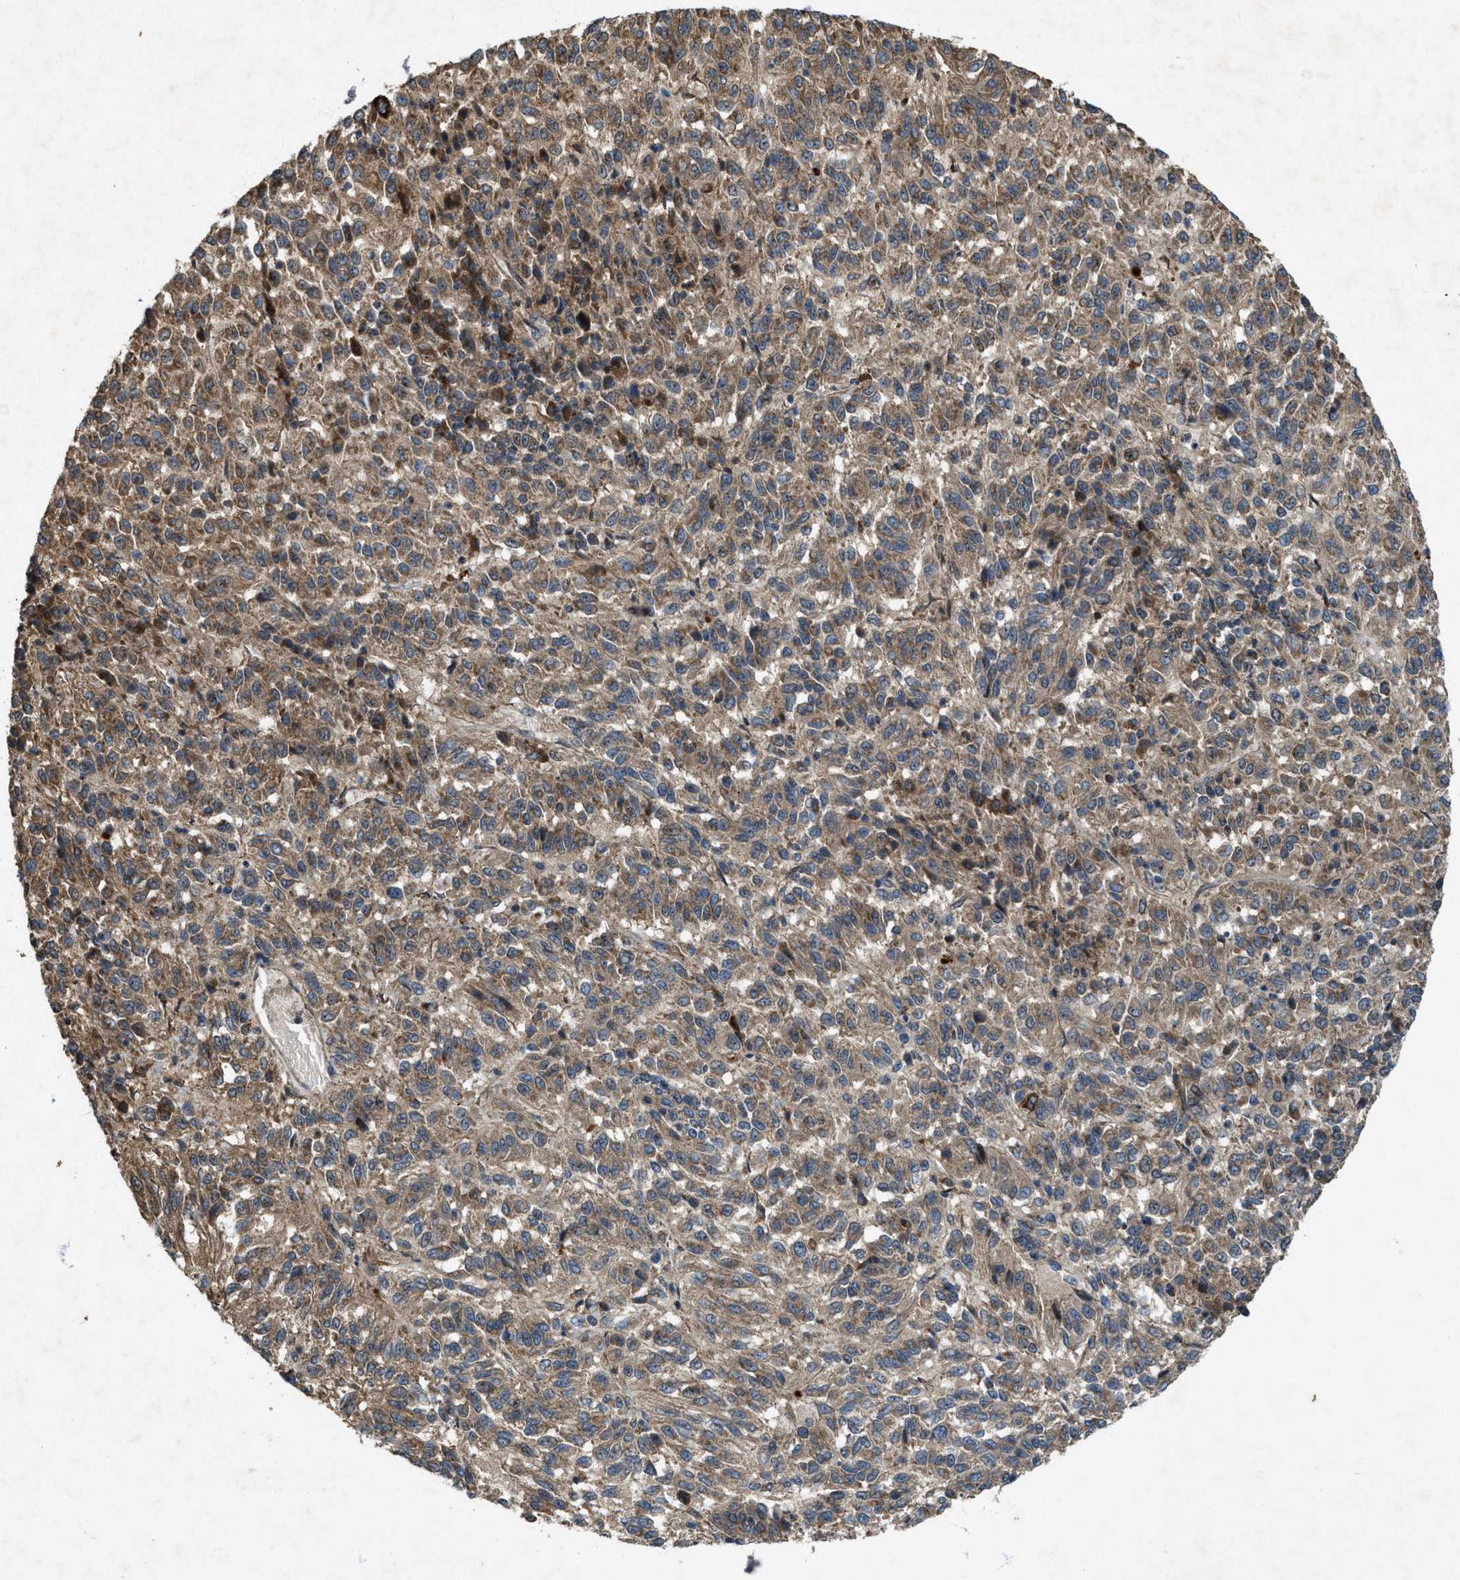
{"staining": {"intensity": "moderate", "quantity": ">75%", "location": "cytoplasmic/membranous"}, "tissue": "melanoma", "cell_type": "Tumor cells", "image_type": "cancer", "snomed": [{"axis": "morphology", "description": "Malignant melanoma, Metastatic site"}, {"axis": "topography", "description": "Lung"}], "caption": "Brown immunohistochemical staining in malignant melanoma (metastatic site) demonstrates moderate cytoplasmic/membranous staining in approximately >75% of tumor cells.", "gene": "PDP2", "patient": {"sex": "male", "age": 64}}